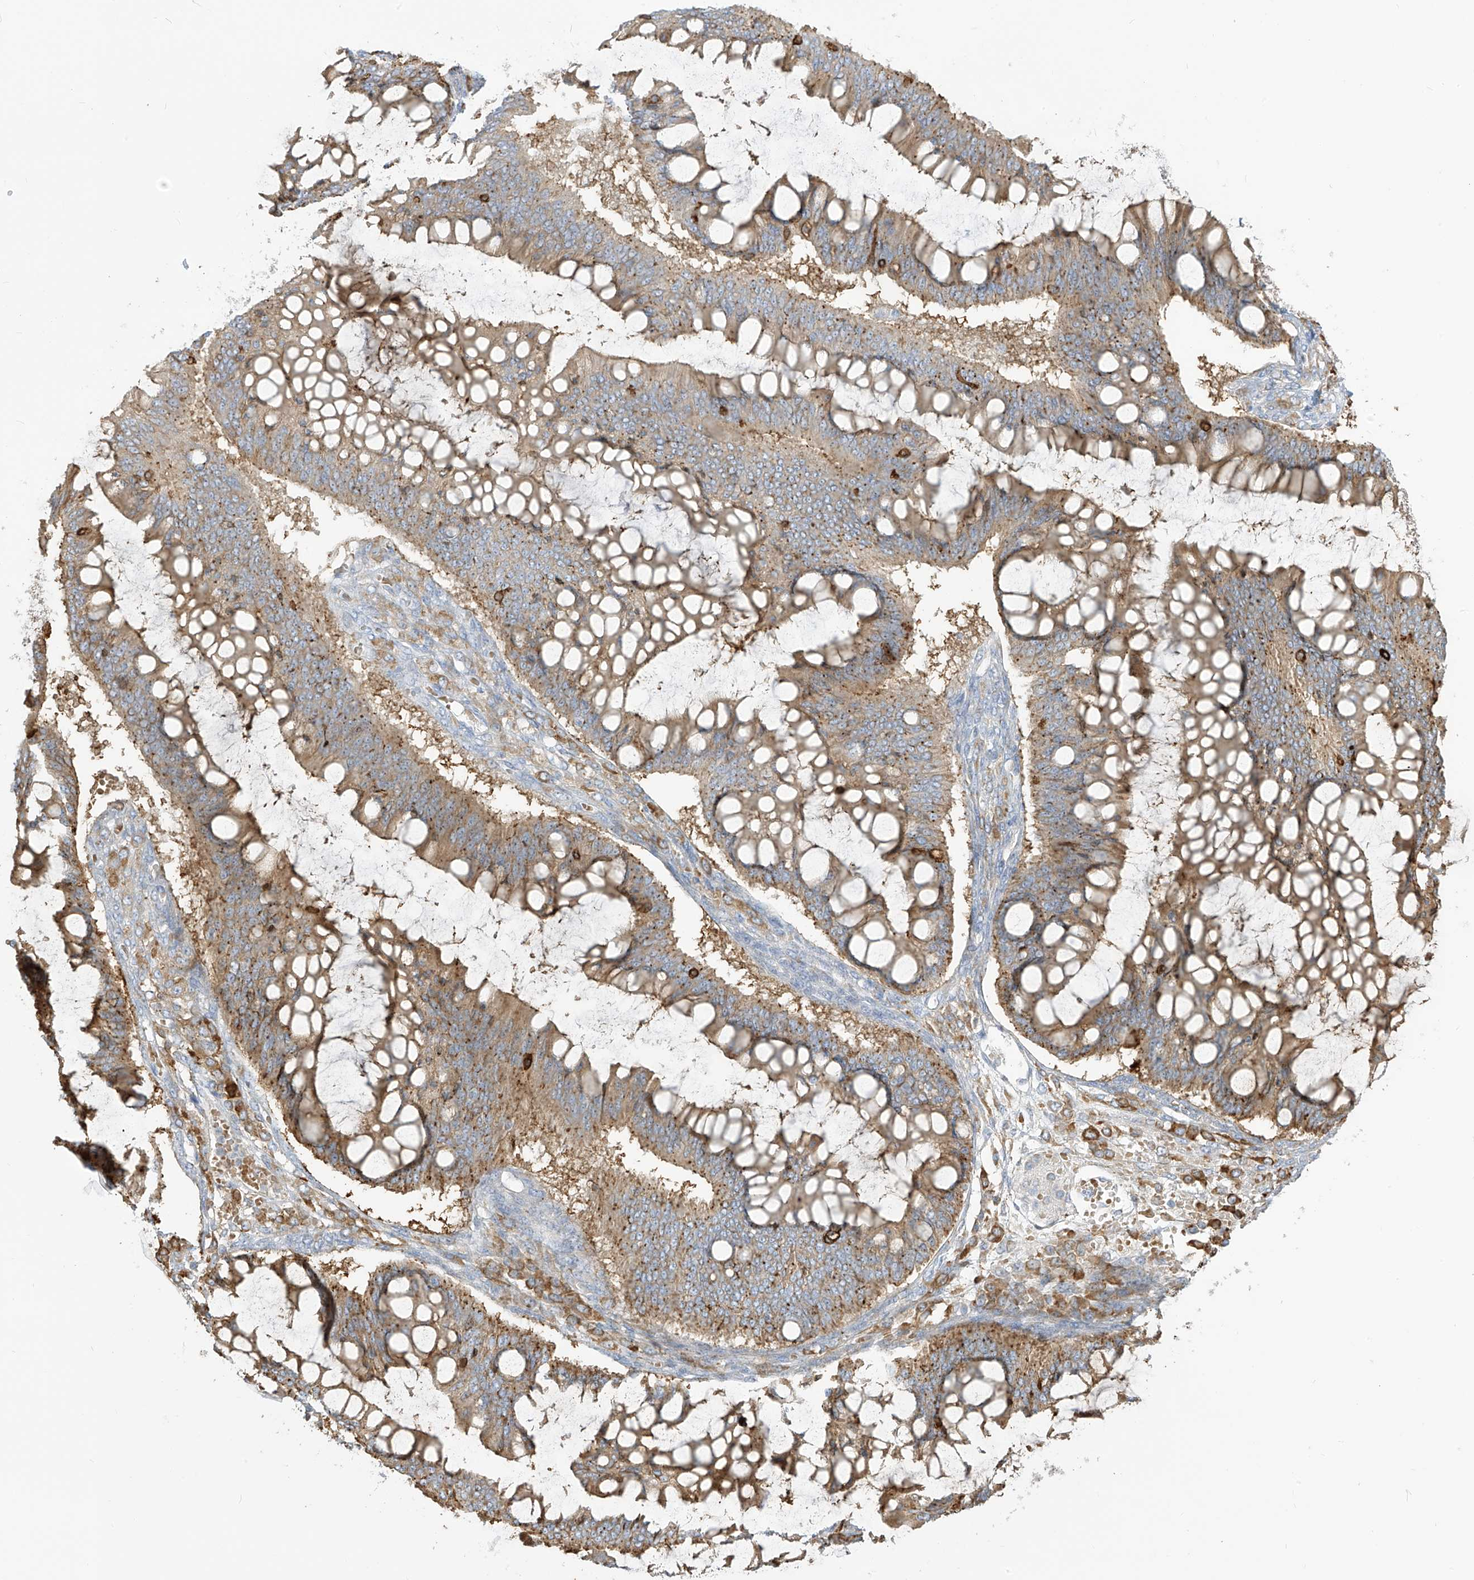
{"staining": {"intensity": "weak", "quantity": "25%-75%", "location": "cytoplasmic/membranous"}, "tissue": "ovarian cancer", "cell_type": "Tumor cells", "image_type": "cancer", "snomed": [{"axis": "morphology", "description": "Cystadenocarcinoma, mucinous, NOS"}, {"axis": "topography", "description": "Ovary"}], "caption": "About 25%-75% of tumor cells in ovarian cancer show weak cytoplasmic/membranous protein positivity as visualized by brown immunohistochemical staining.", "gene": "ZGRF1", "patient": {"sex": "female", "age": 73}}